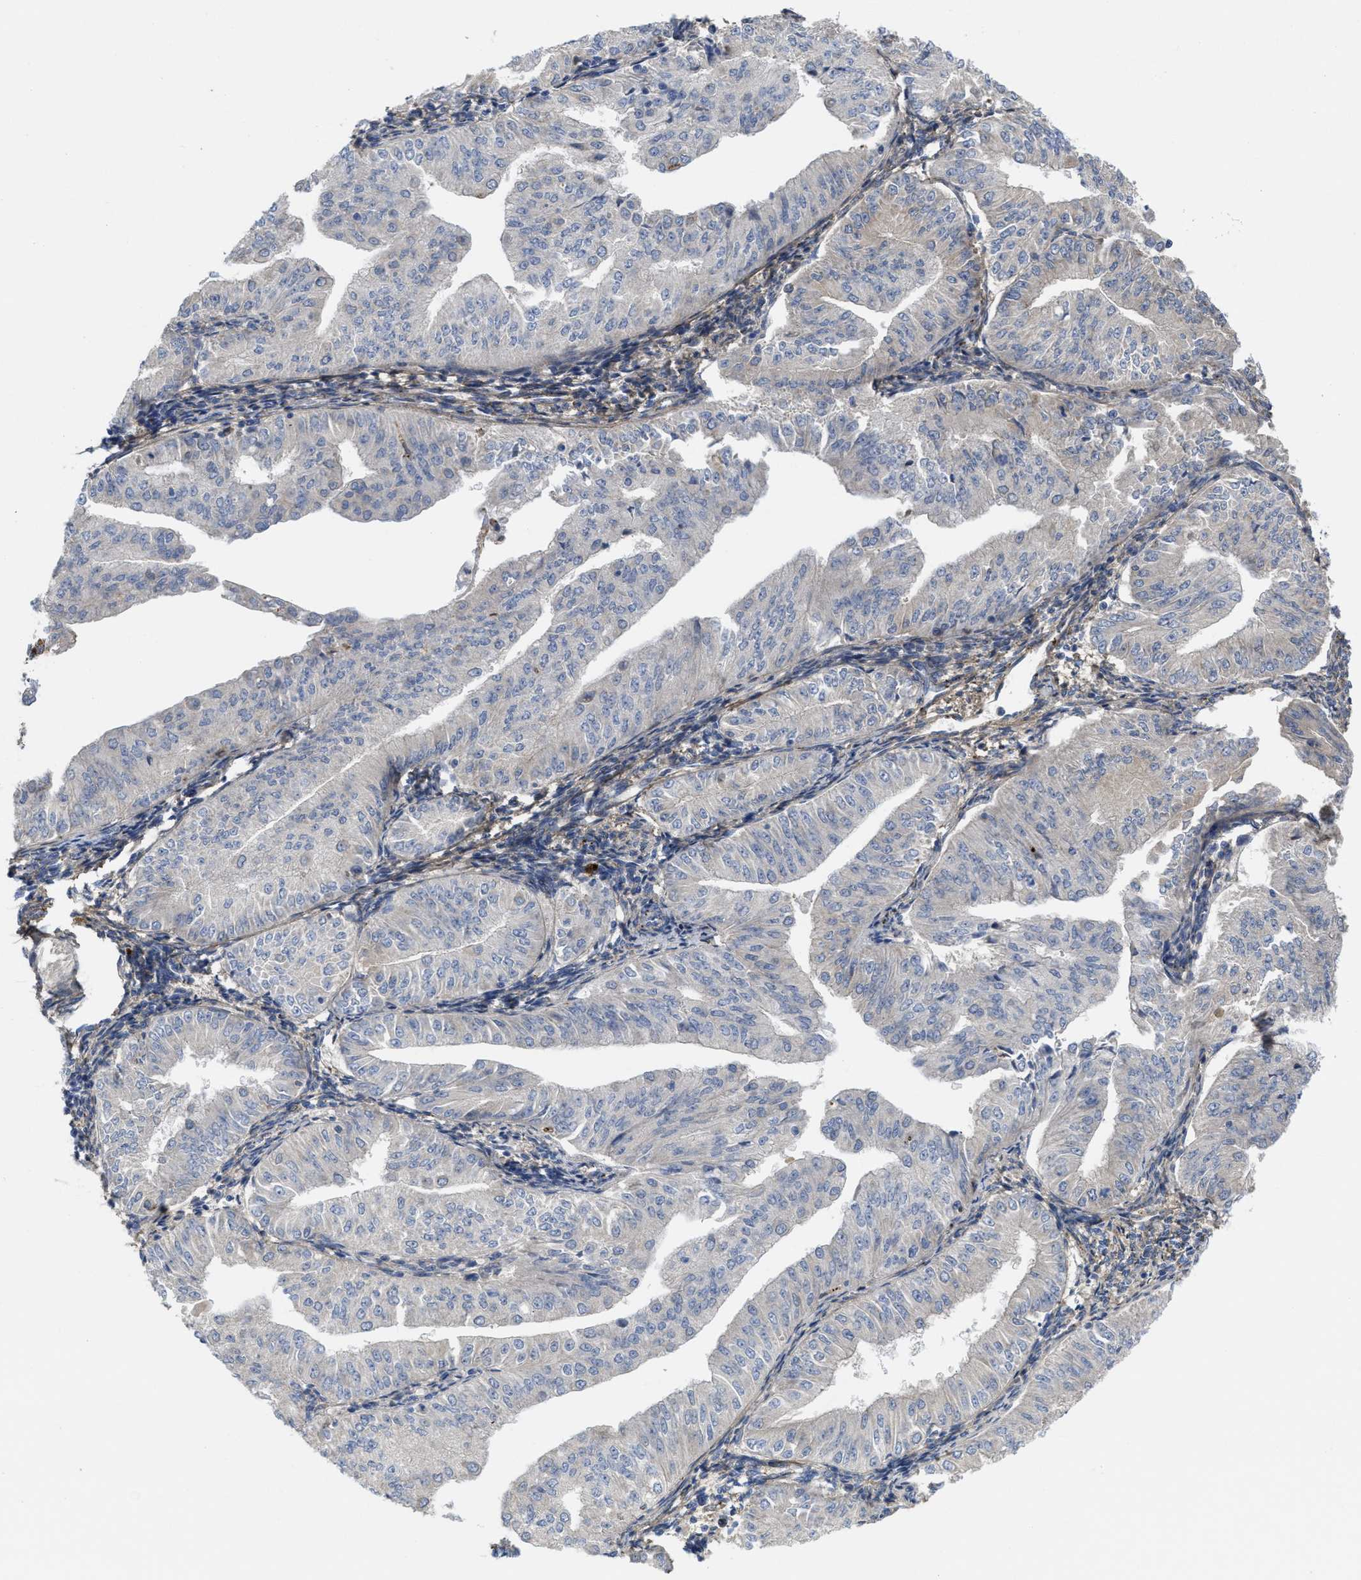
{"staining": {"intensity": "negative", "quantity": "none", "location": "none"}, "tissue": "endometrial cancer", "cell_type": "Tumor cells", "image_type": "cancer", "snomed": [{"axis": "morphology", "description": "Normal tissue, NOS"}, {"axis": "morphology", "description": "Adenocarcinoma, NOS"}, {"axis": "topography", "description": "Endometrium"}], "caption": "DAB immunohistochemical staining of human endometrial adenocarcinoma exhibits no significant expression in tumor cells.", "gene": "ZNF70", "patient": {"sex": "female", "age": 53}}